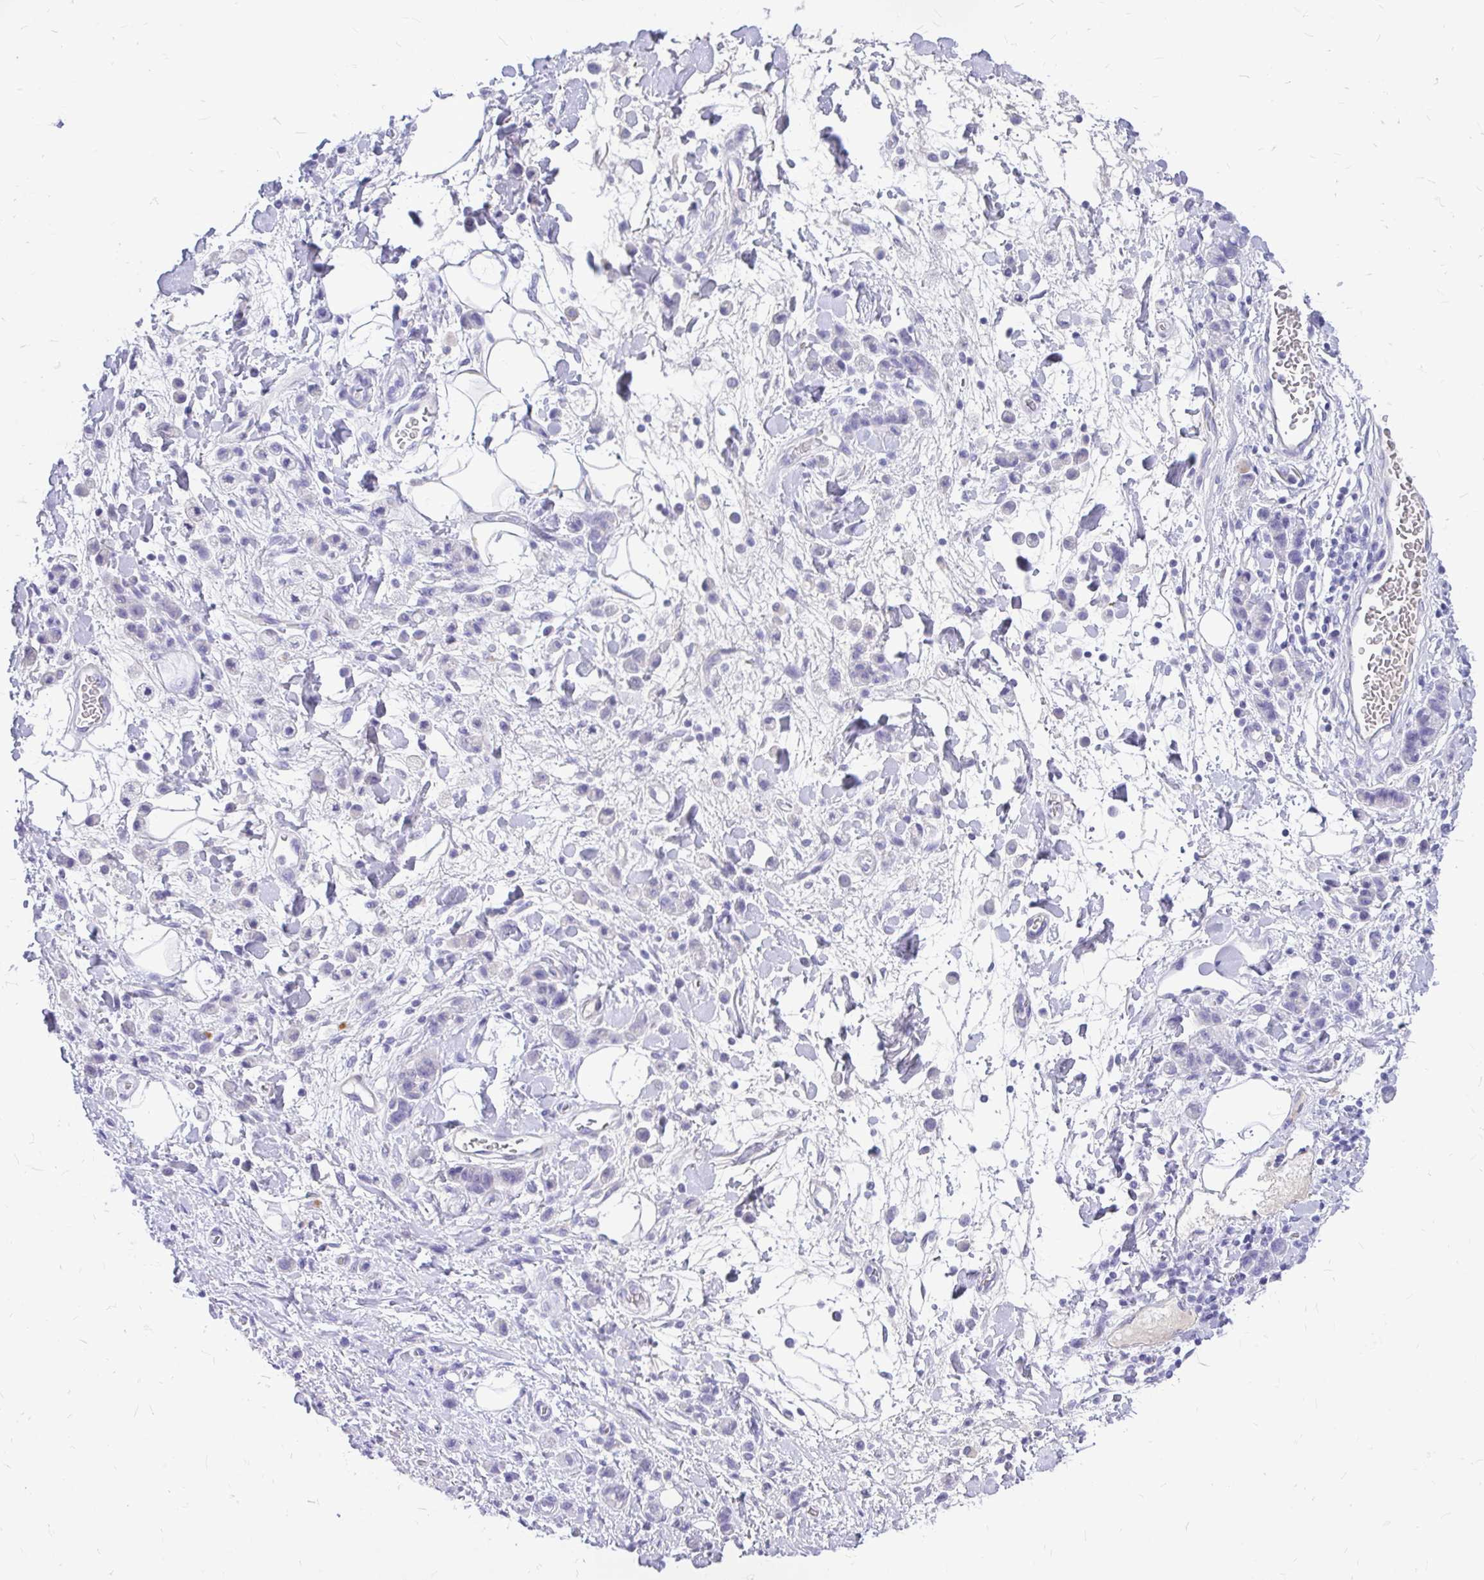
{"staining": {"intensity": "negative", "quantity": "none", "location": "none"}, "tissue": "stomach cancer", "cell_type": "Tumor cells", "image_type": "cancer", "snomed": [{"axis": "morphology", "description": "Adenocarcinoma, NOS"}, {"axis": "topography", "description": "Stomach"}], "caption": "Stomach adenocarcinoma was stained to show a protein in brown. There is no significant positivity in tumor cells.", "gene": "MAP1LC3A", "patient": {"sex": "male", "age": 77}}